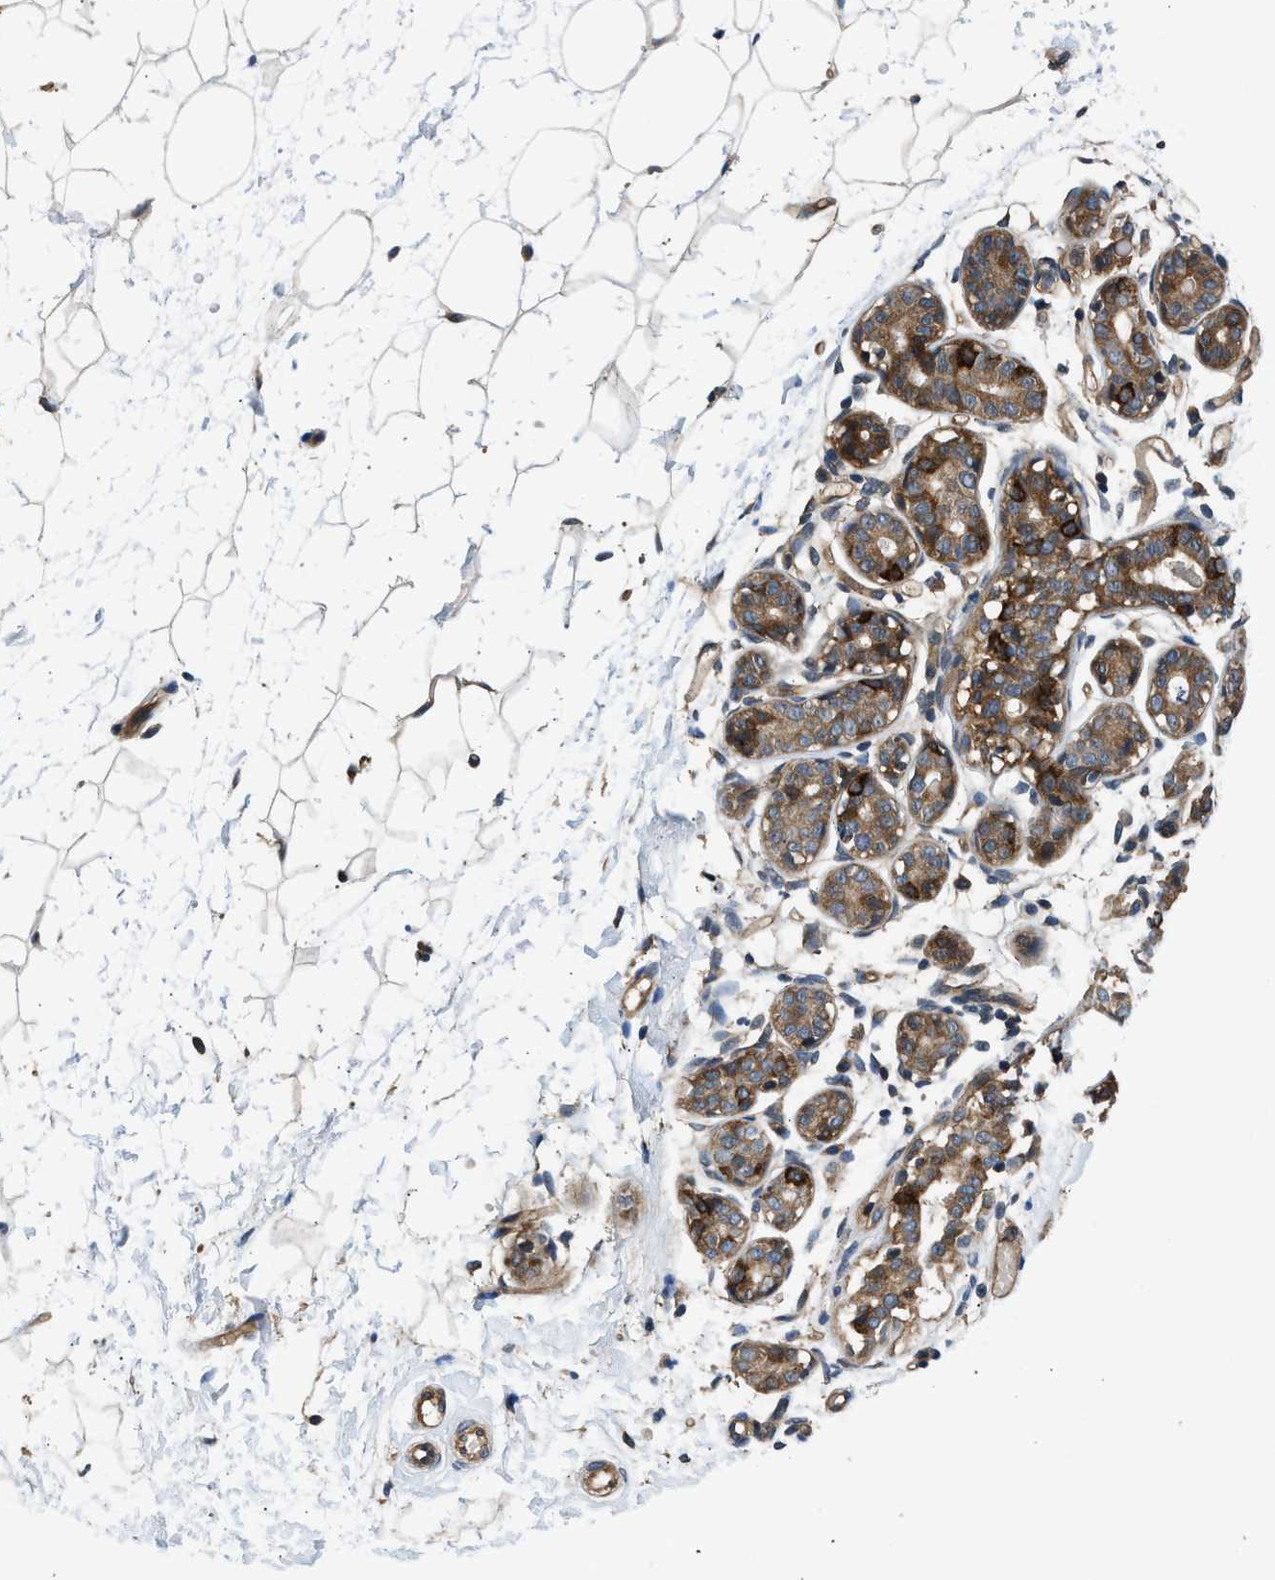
{"staining": {"intensity": "weak", "quantity": "25%-75%", "location": "cytoplasmic/membranous"}, "tissue": "breast", "cell_type": "Adipocytes", "image_type": "normal", "snomed": [{"axis": "morphology", "description": "Normal tissue, NOS"}, {"axis": "topography", "description": "Breast"}], "caption": "DAB (3,3'-diaminobenzidine) immunohistochemical staining of normal breast displays weak cytoplasmic/membranous protein staining in about 25%-75% of adipocytes.", "gene": "IL3RA", "patient": {"sex": "female", "age": 22}}